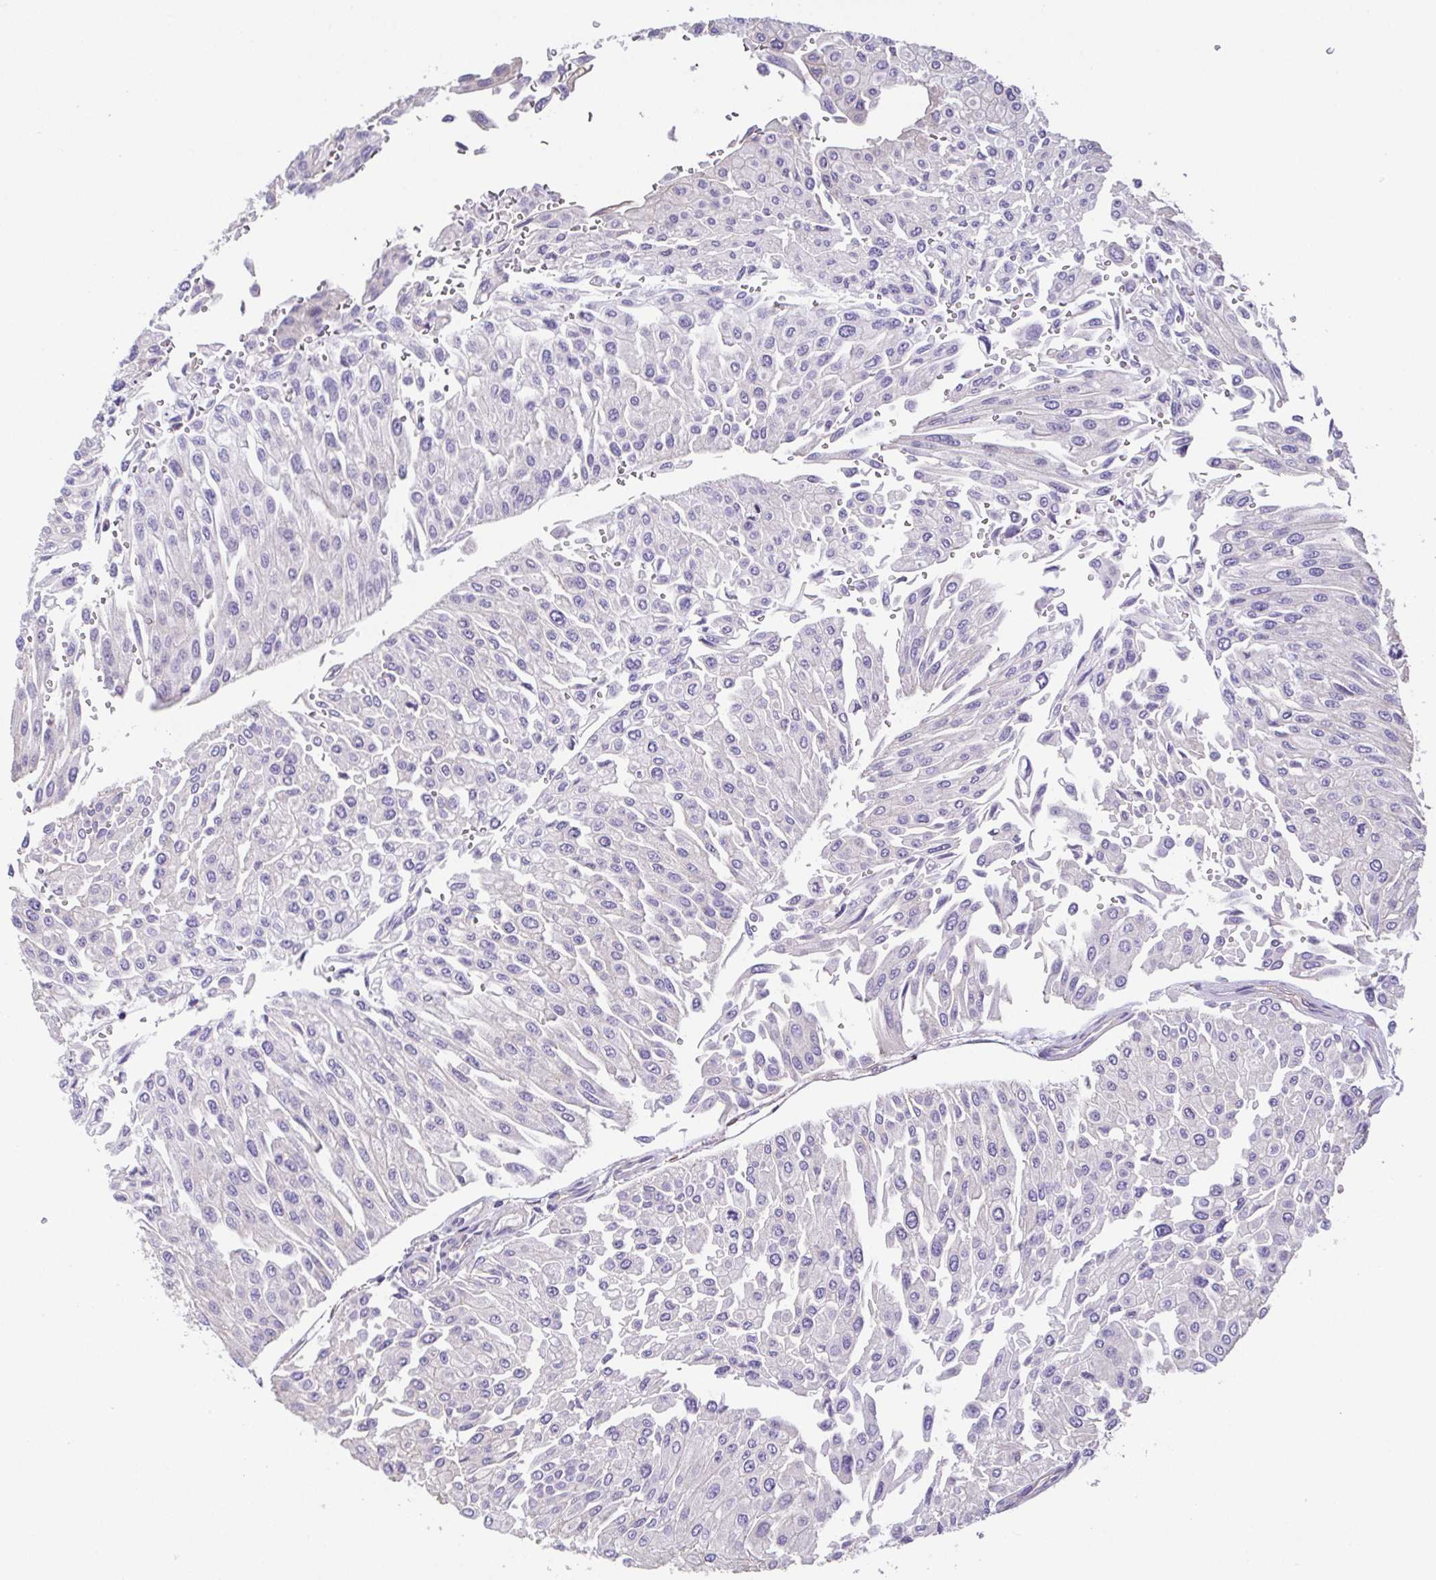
{"staining": {"intensity": "negative", "quantity": "none", "location": "none"}, "tissue": "urothelial cancer", "cell_type": "Tumor cells", "image_type": "cancer", "snomed": [{"axis": "morphology", "description": "Urothelial carcinoma, NOS"}, {"axis": "topography", "description": "Urinary bladder"}], "caption": "An image of urothelial cancer stained for a protein shows no brown staining in tumor cells.", "gene": "MYL6", "patient": {"sex": "male", "age": 67}}